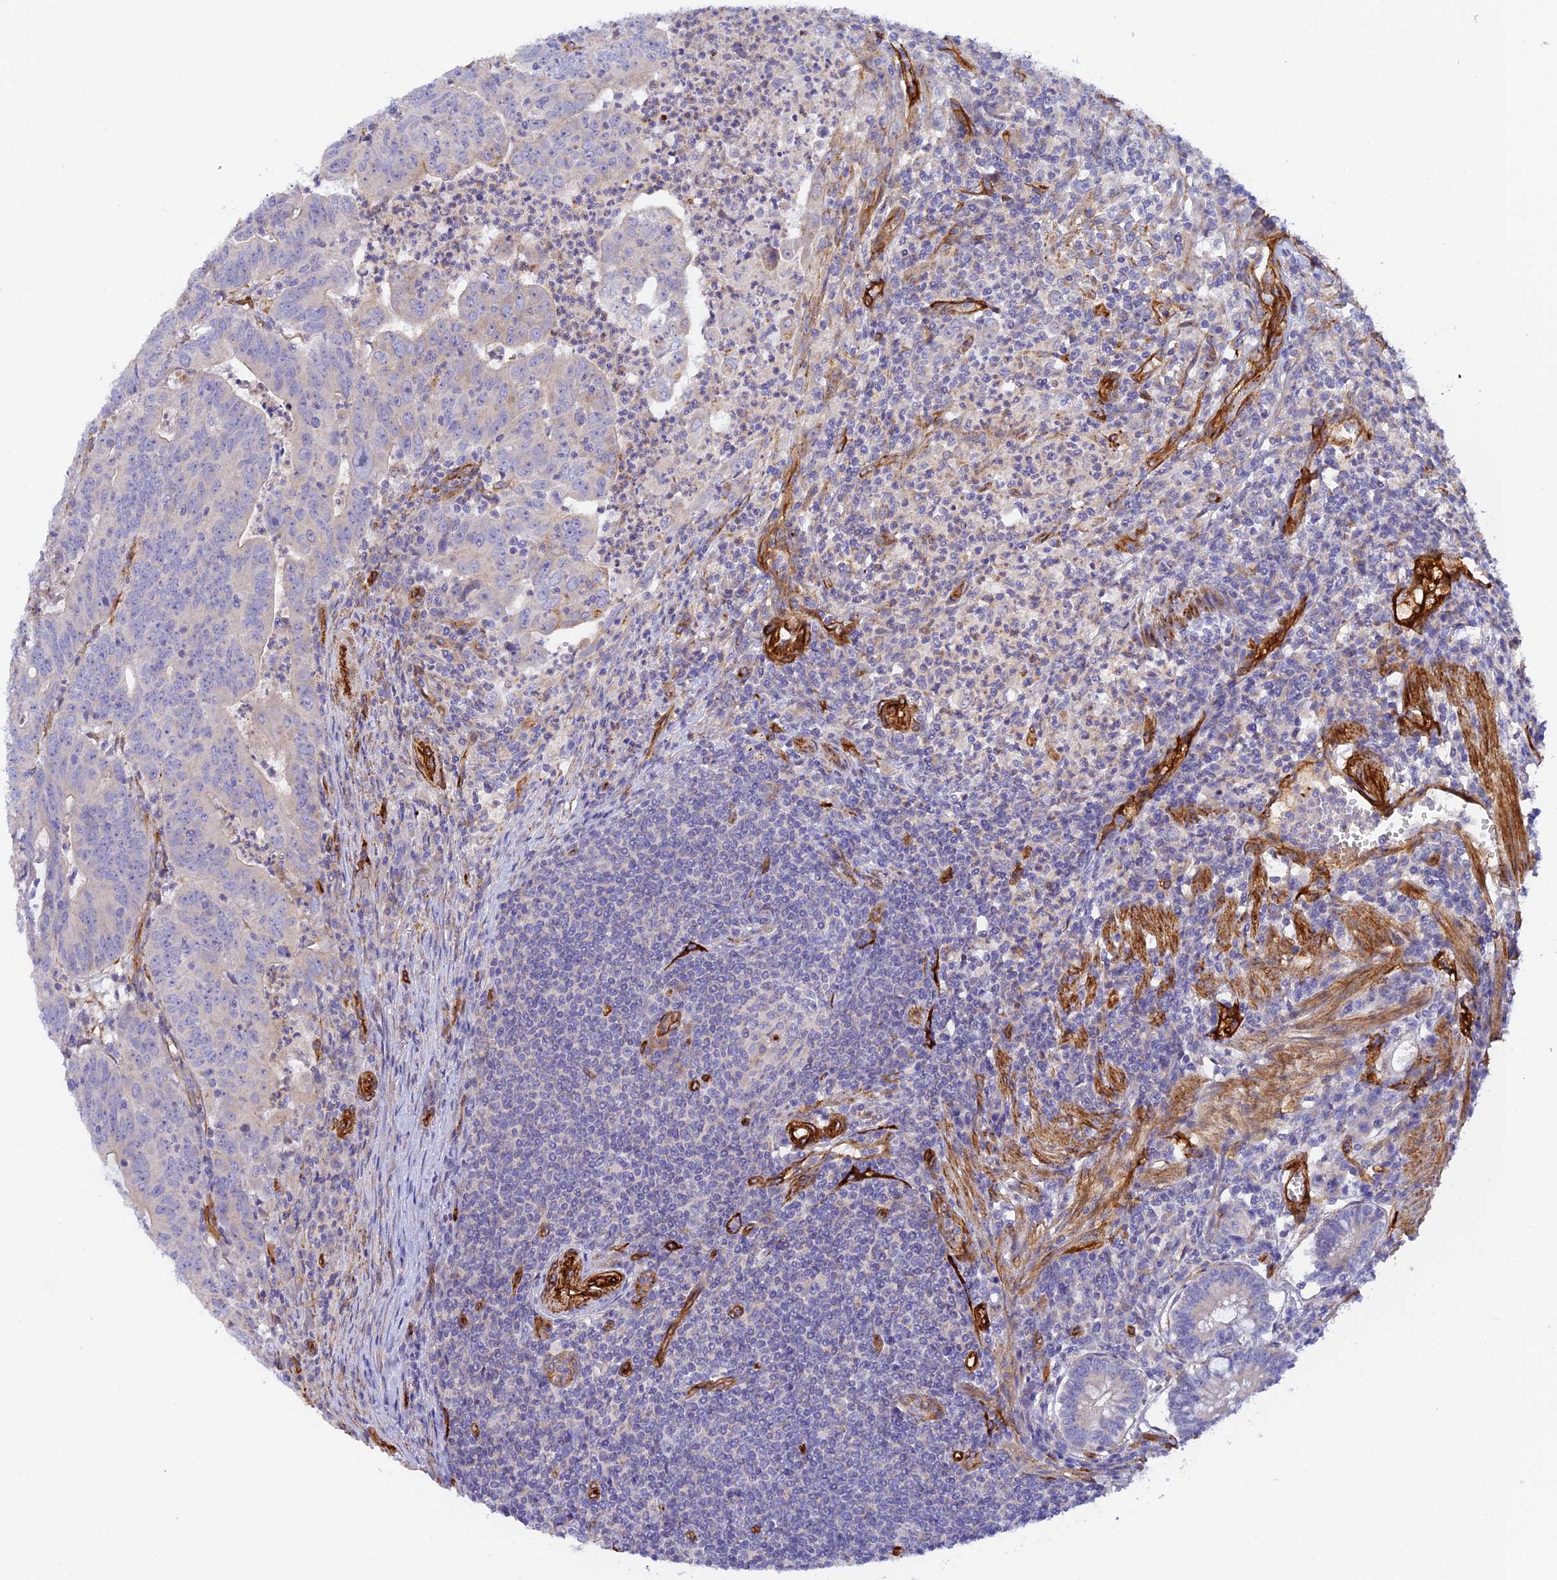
{"staining": {"intensity": "negative", "quantity": "none", "location": "none"}, "tissue": "colorectal cancer", "cell_type": "Tumor cells", "image_type": "cancer", "snomed": [{"axis": "morphology", "description": "Adenocarcinoma, NOS"}, {"axis": "topography", "description": "Rectum"}], "caption": "IHC micrograph of colorectal adenocarcinoma stained for a protein (brown), which demonstrates no positivity in tumor cells. The staining was performed using DAB (3,3'-diaminobenzidine) to visualize the protein expression in brown, while the nuclei were stained in blue with hematoxylin (Magnification: 20x).", "gene": "MYO9A", "patient": {"sex": "male", "age": 69}}